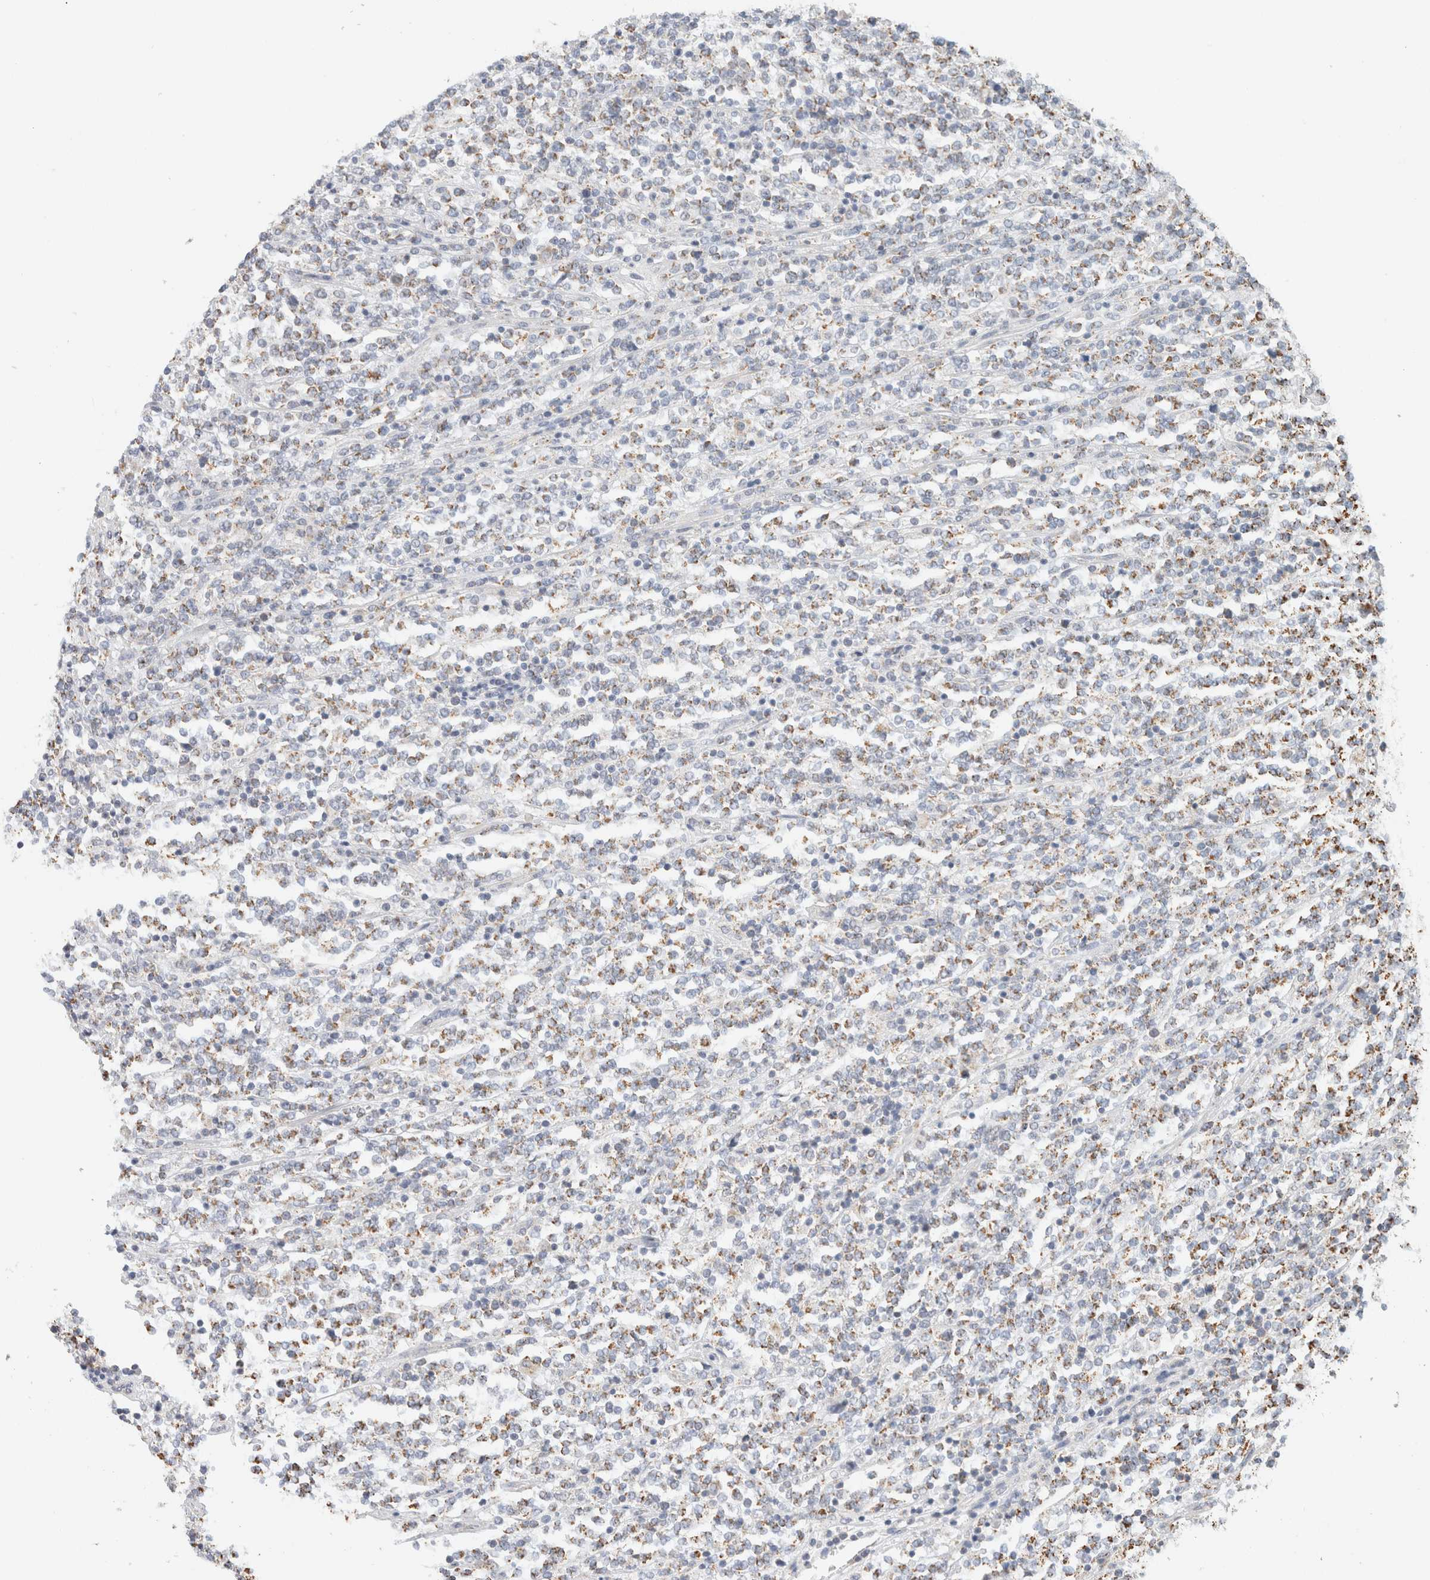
{"staining": {"intensity": "weak", "quantity": ">75%", "location": "cytoplasmic/membranous"}, "tissue": "lymphoma", "cell_type": "Tumor cells", "image_type": "cancer", "snomed": [{"axis": "morphology", "description": "Malignant lymphoma, non-Hodgkin's type, High grade"}, {"axis": "topography", "description": "Soft tissue"}], "caption": "Protein staining exhibits weak cytoplasmic/membranous positivity in about >75% of tumor cells in high-grade malignant lymphoma, non-Hodgkin's type.", "gene": "HDHD3", "patient": {"sex": "male", "age": 18}}